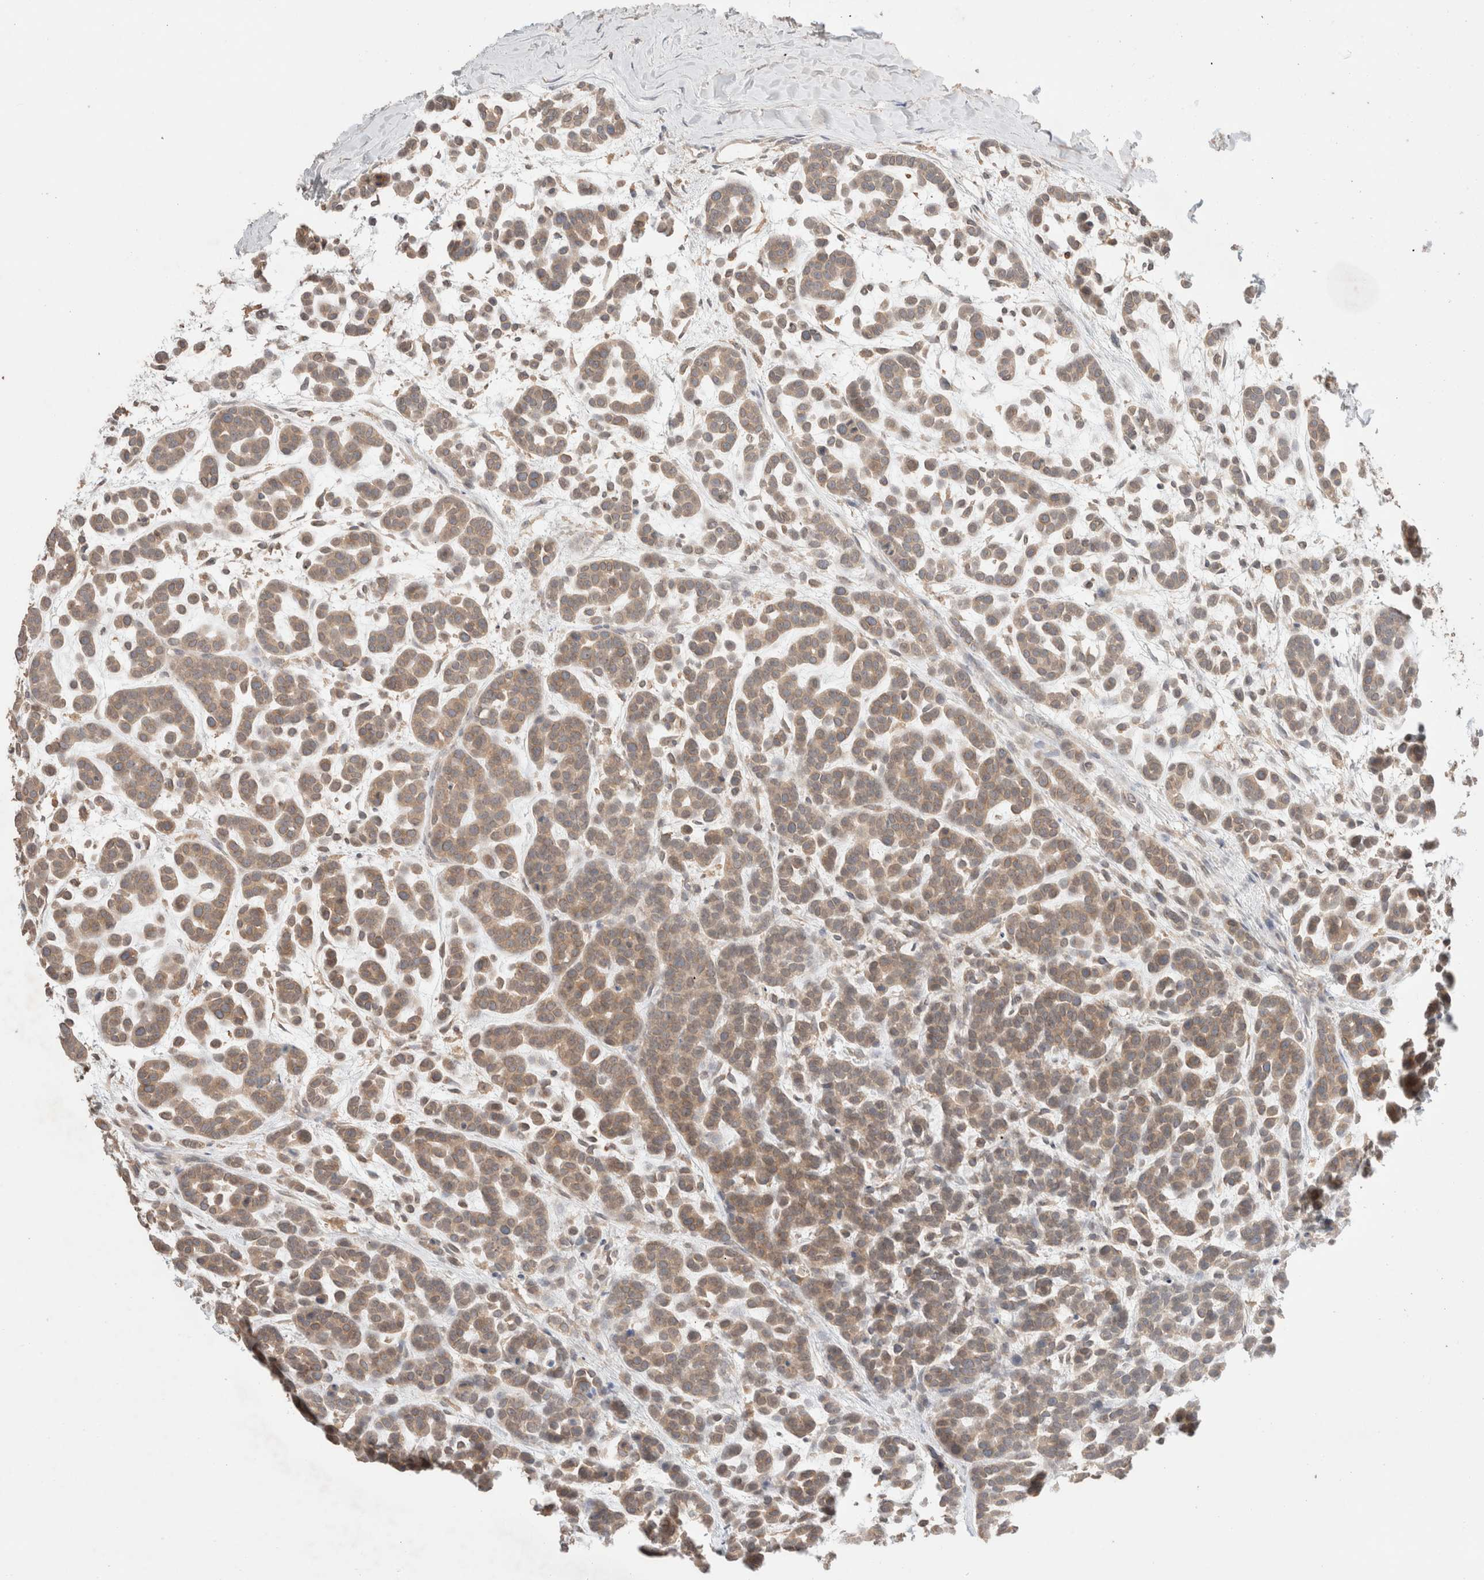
{"staining": {"intensity": "weak", "quantity": ">75%", "location": "cytoplasmic/membranous"}, "tissue": "head and neck cancer", "cell_type": "Tumor cells", "image_type": "cancer", "snomed": [{"axis": "morphology", "description": "Adenocarcinoma, NOS"}, {"axis": "morphology", "description": "Adenoma, NOS"}, {"axis": "topography", "description": "Head-Neck"}], "caption": "Protein expression by immunohistochemistry reveals weak cytoplasmic/membranous expression in approximately >75% of tumor cells in head and neck adenocarcinoma. Nuclei are stained in blue.", "gene": "TRIM41", "patient": {"sex": "female", "age": 55}}